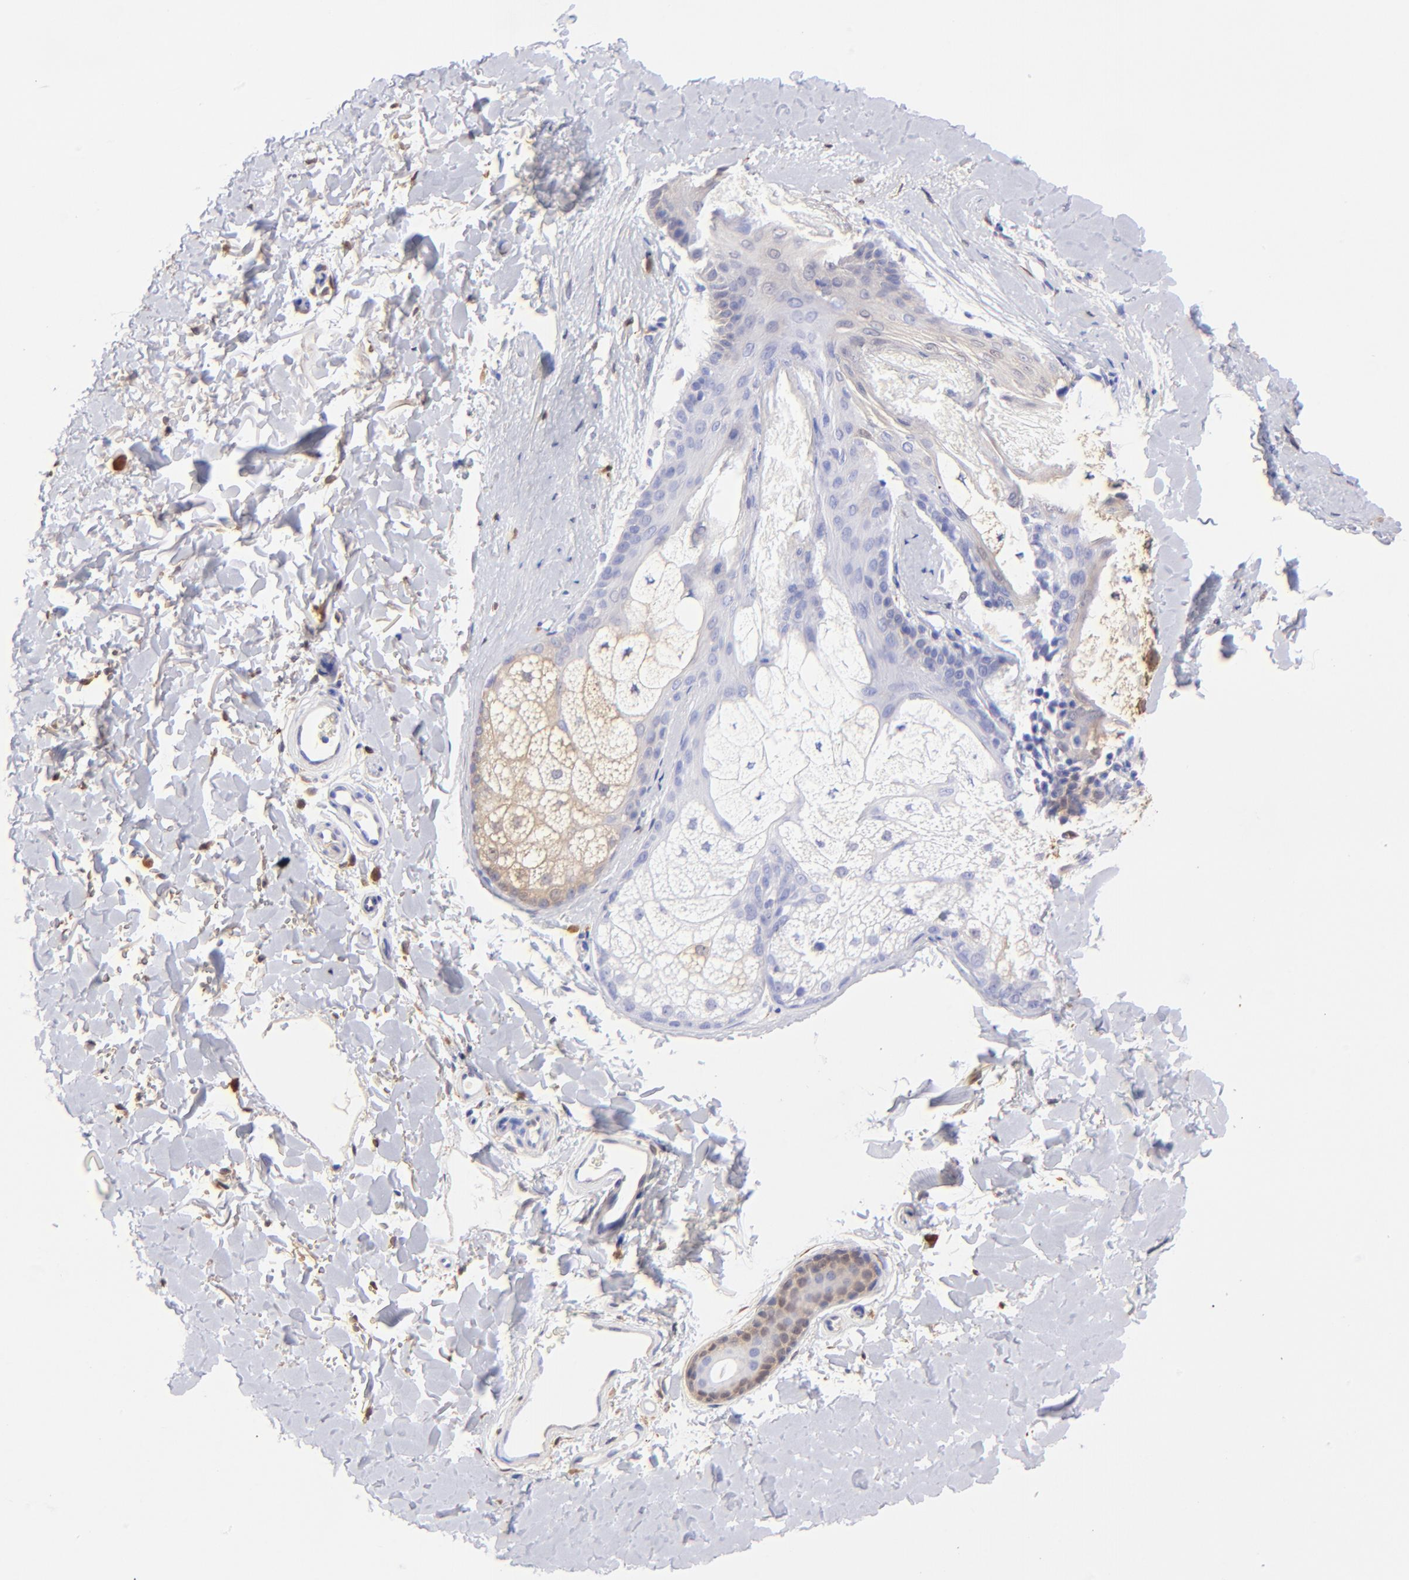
{"staining": {"intensity": "negative", "quantity": "none", "location": "none"}, "tissue": "skin", "cell_type": "Fibroblasts", "image_type": "normal", "snomed": [{"axis": "morphology", "description": "Normal tissue, NOS"}, {"axis": "topography", "description": "Skin"}], "caption": "IHC of benign human skin demonstrates no expression in fibroblasts. (Stains: DAB (3,3'-diaminobenzidine) IHC with hematoxylin counter stain, Microscopy: brightfield microscopy at high magnification).", "gene": "ALDH1A1", "patient": {"sex": "male", "age": 63}}